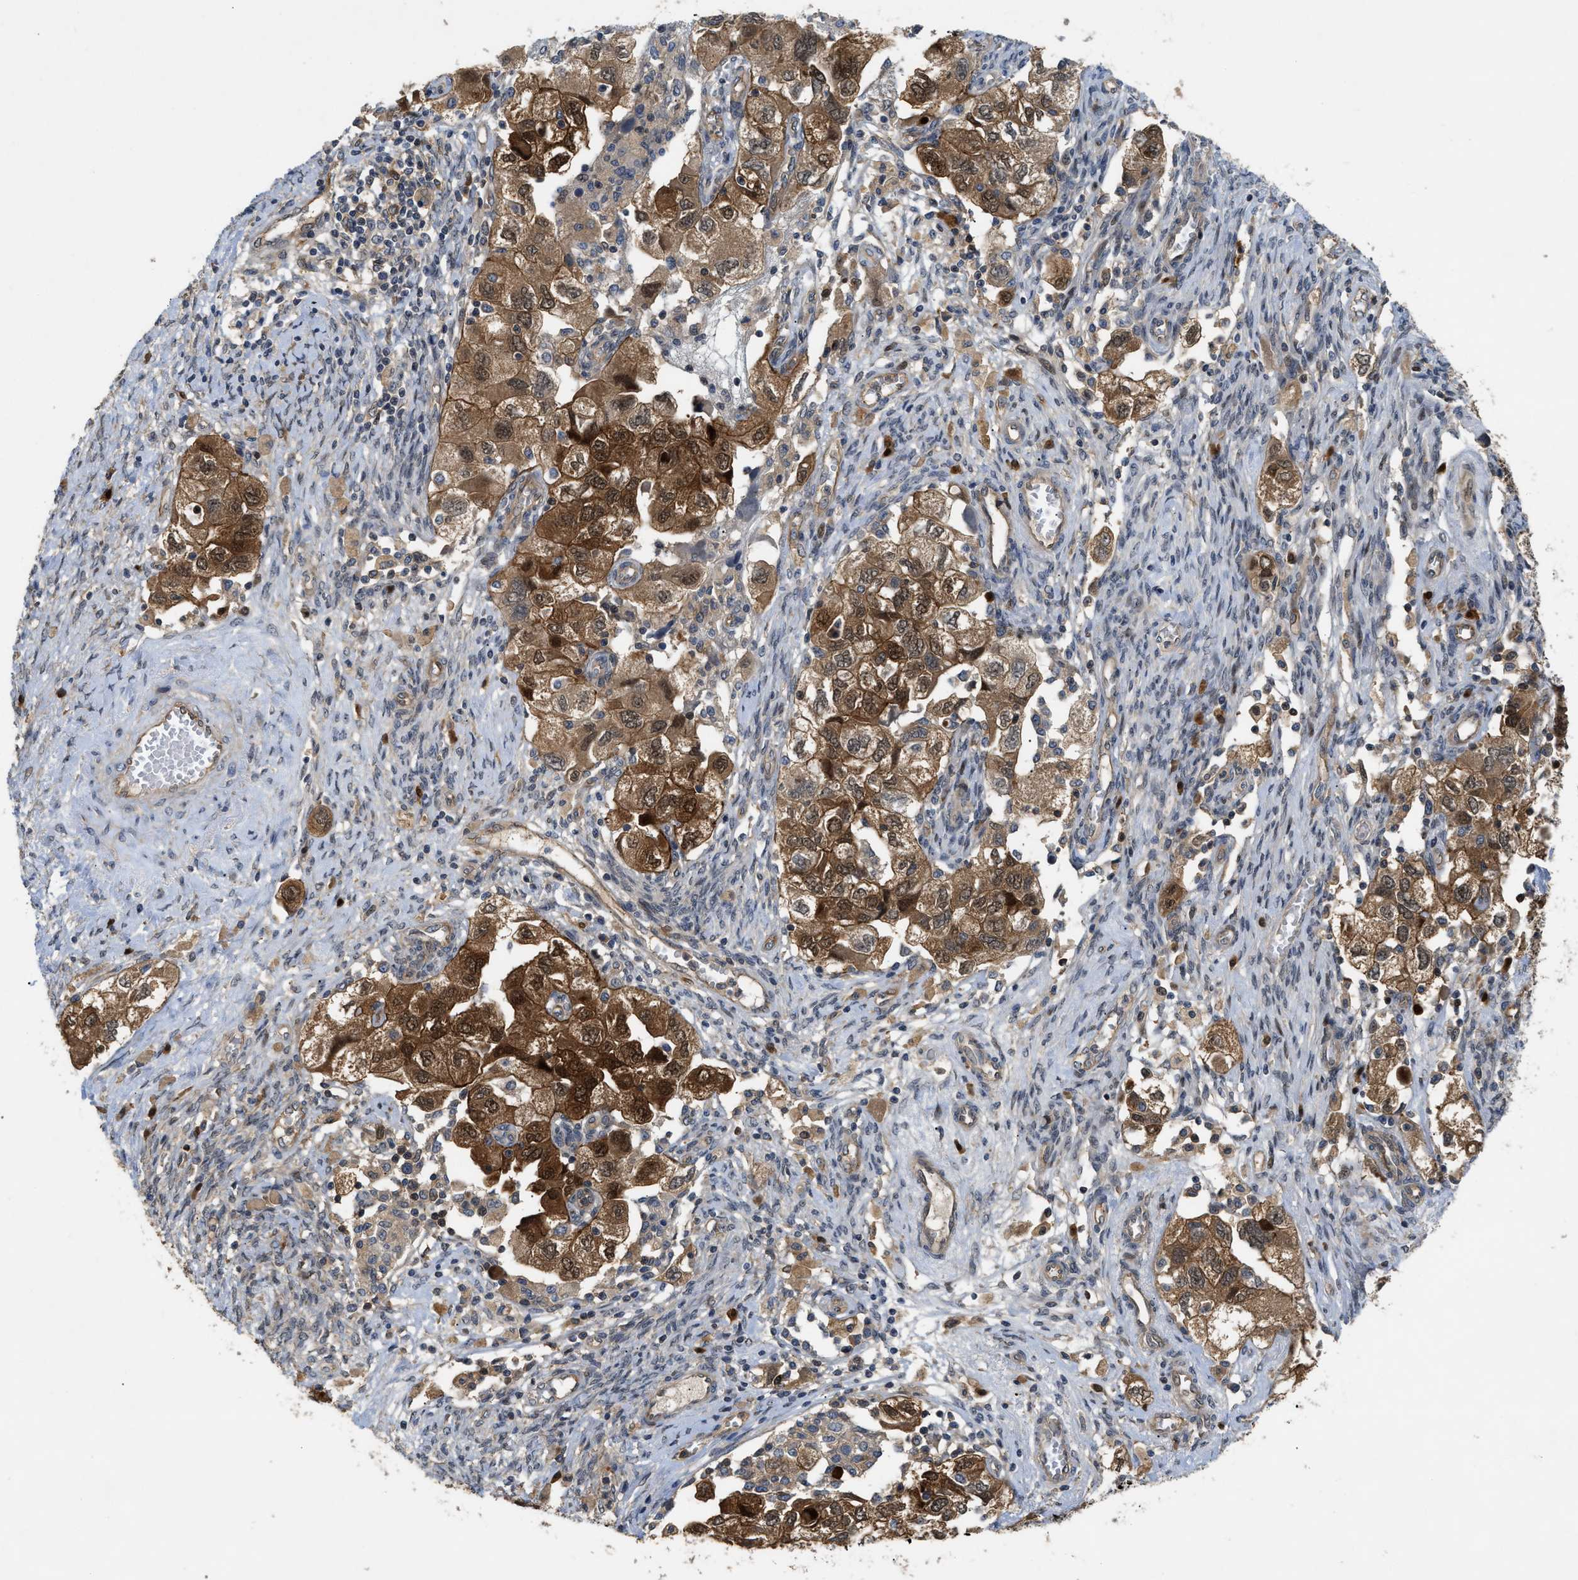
{"staining": {"intensity": "moderate", "quantity": ">75%", "location": "cytoplasmic/membranous,nuclear"}, "tissue": "ovarian cancer", "cell_type": "Tumor cells", "image_type": "cancer", "snomed": [{"axis": "morphology", "description": "Carcinoma, NOS"}, {"axis": "morphology", "description": "Cystadenocarcinoma, serous, NOS"}, {"axis": "topography", "description": "Ovary"}], "caption": "The image exhibits a brown stain indicating the presence of a protein in the cytoplasmic/membranous and nuclear of tumor cells in serous cystadenocarcinoma (ovarian). Nuclei are stained in blue.", "gene": "TRAK2", "patient": {"sex": "female", "age": 69}}